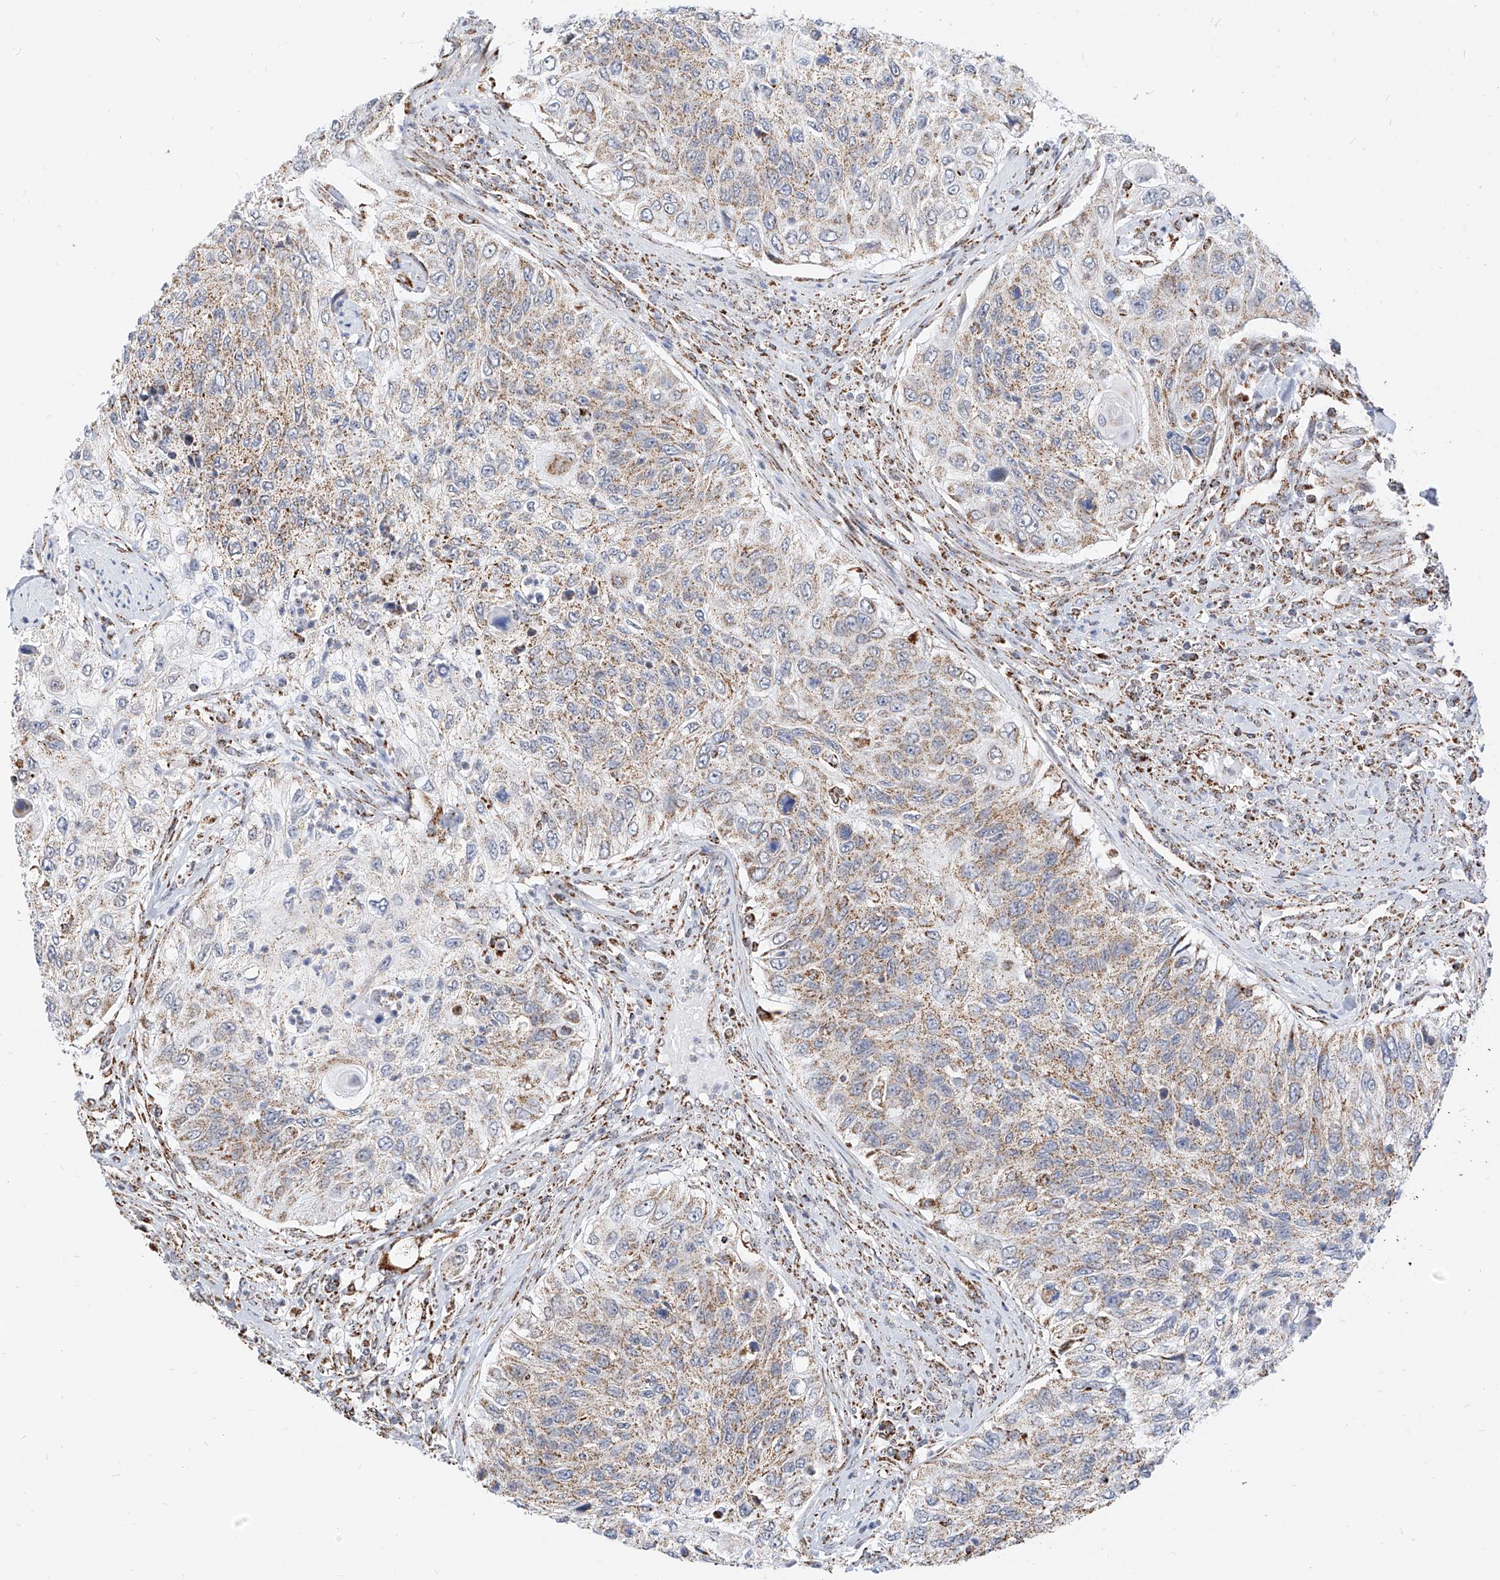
{"staining": {"intensity": "moderate", "quantity": ">75%", "location": "cytoplasmic/membranous"}, "tissue": "urothelial cancer", "cell_type": "Tumor cells", "image_type": "cancer", "snomed": [{"axis": "morphology", "description": "Urothelial carcinoma, High grade"}, {"axis": "topography", "description": "Urinary bladder"}], "caption": "DAB (3,3'-diaminobenzidine) immunohistochemical staining of urothelial cancer exhibits moderate cytoplasmic/membranous protein expression in about >75% of tumor cells. (DAB IHC with brightfield microscopy, high magnification).", "gene": "NALCN", "patient": {"sex": "female", "age": 60}}